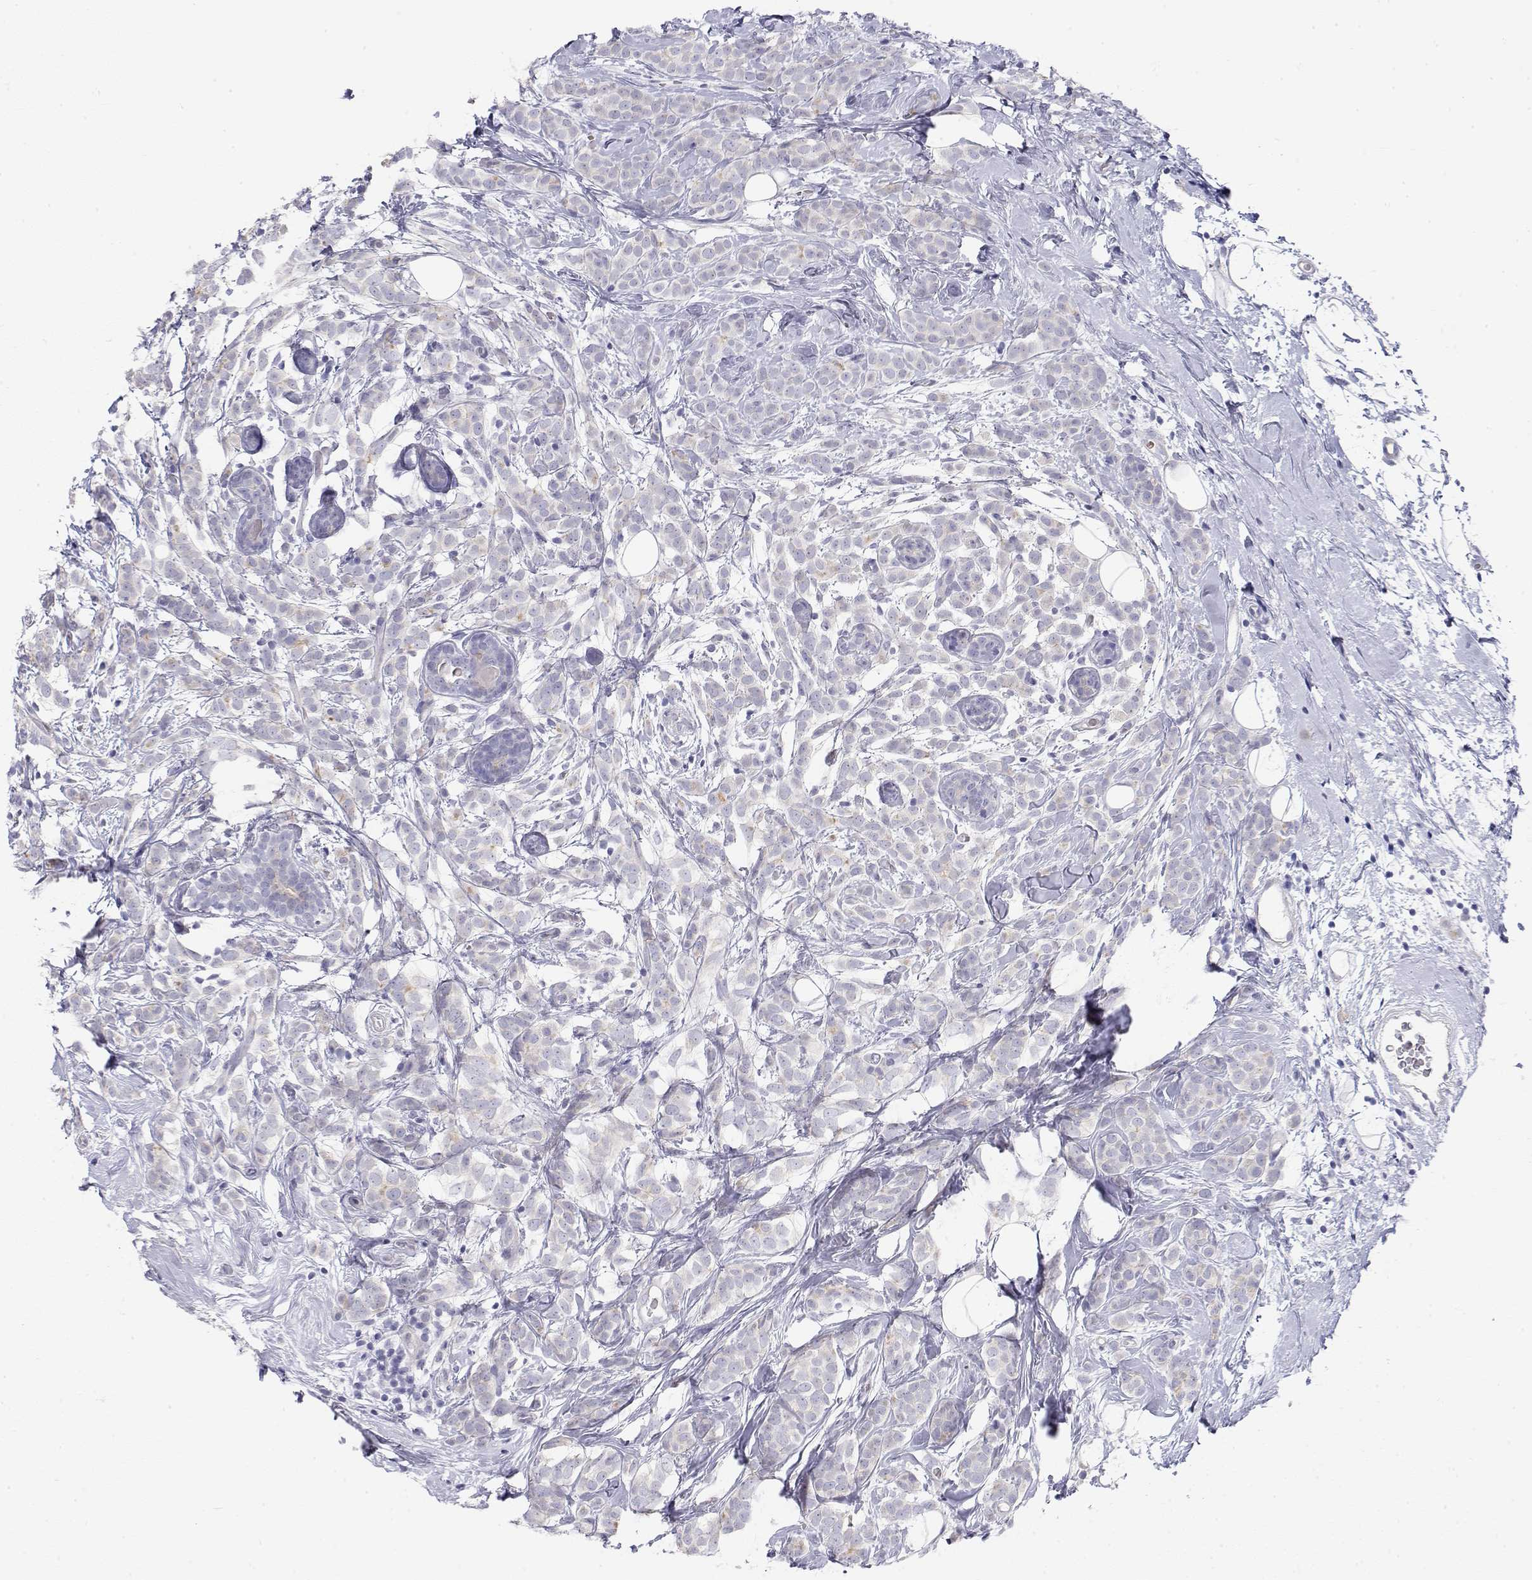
{"staining": {"intensity": "negative", "quantity": "none", "location": "none"}, "tissue": "breast cancer", "cell_type": "Tumor cells", "image_type": "cancer", "snomed": [{"axis": "morphology", "description": "Lobular carcinoma"}, {"axis": "topography", "description": "Breast"}], "caption": "Tumor cells show no significant protein expression in breast cancer (lobular carcinoma).", "gene": "MISP", "patient": {"sex": "female", "age": 49}}